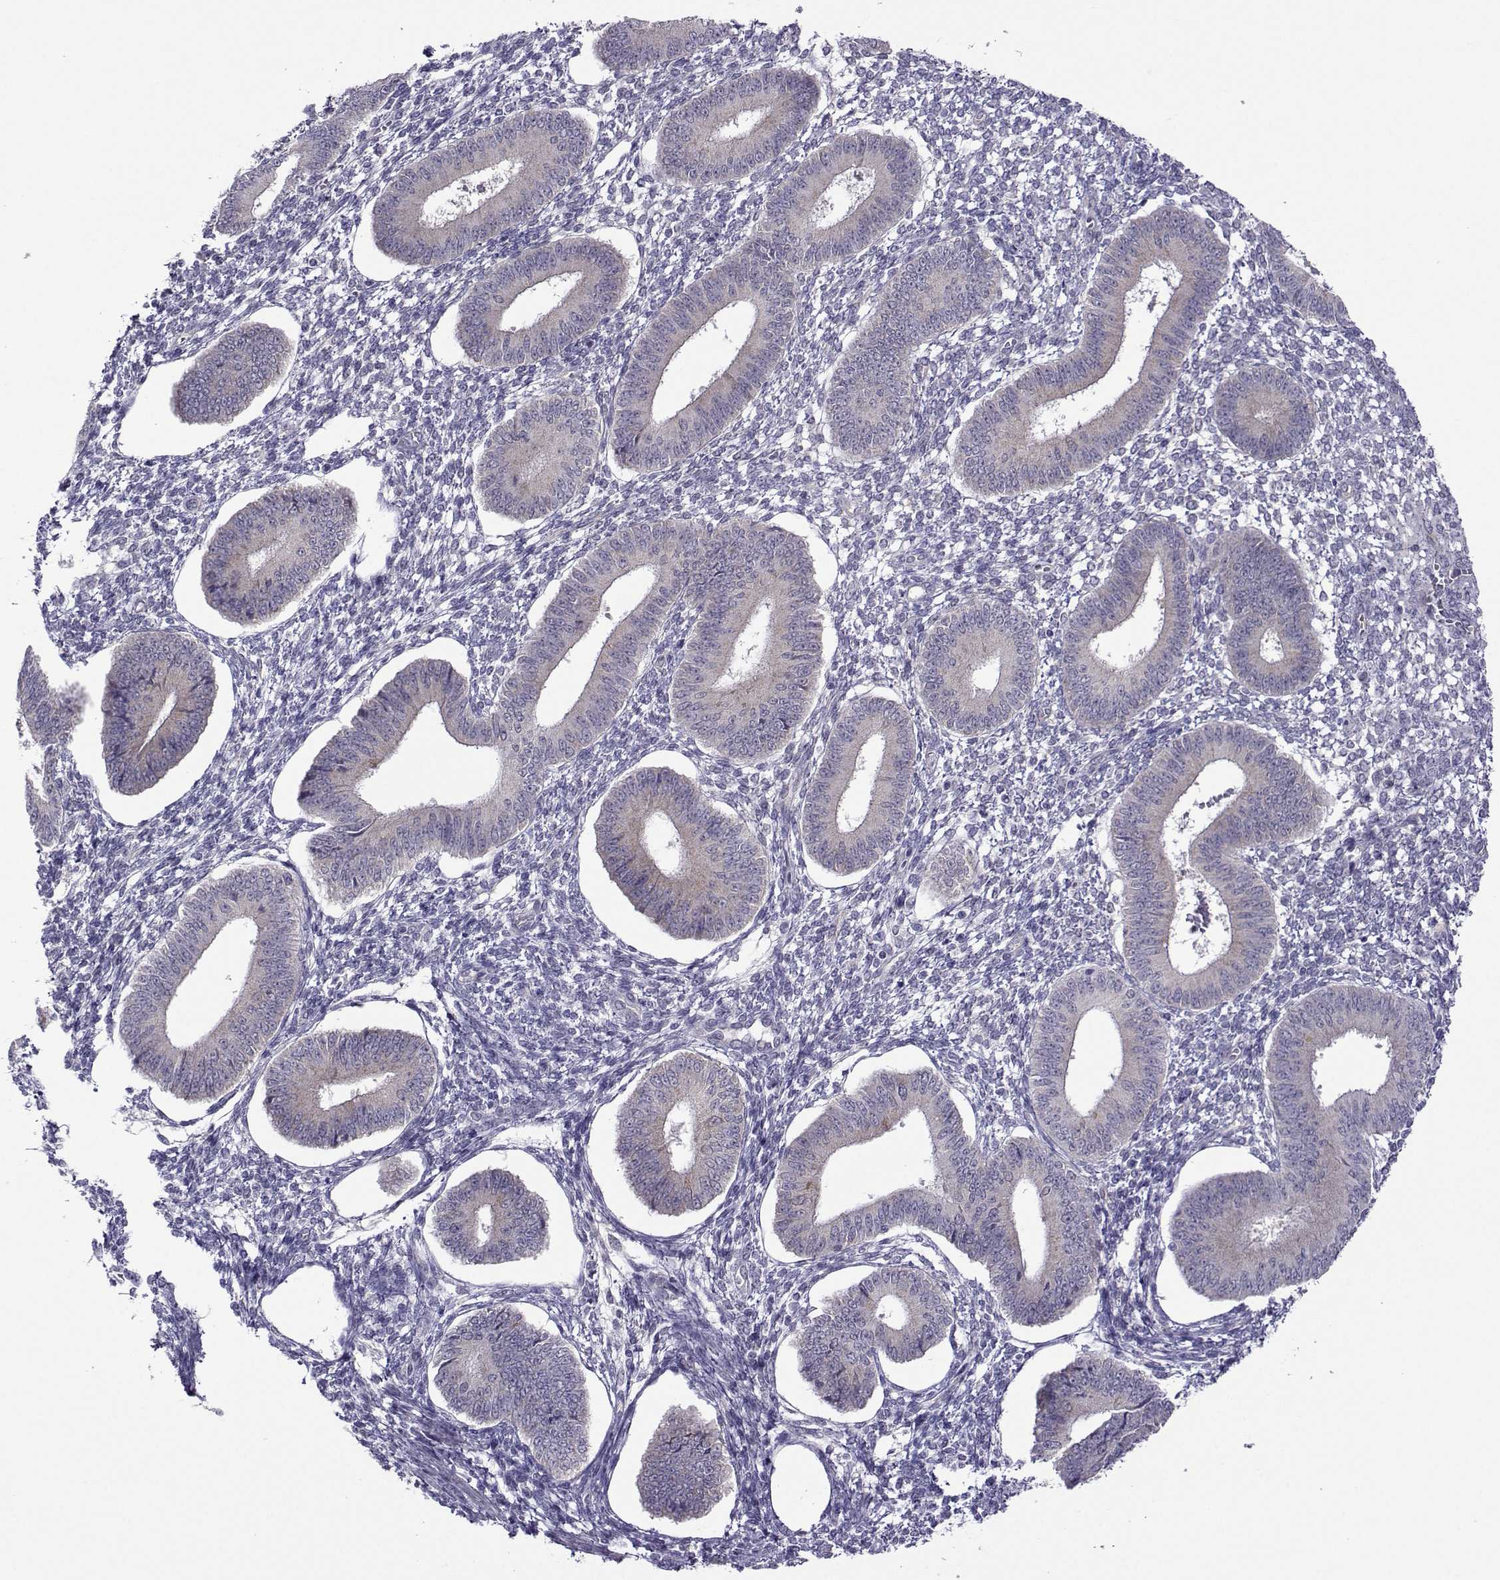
{"staining": {"intensity": "negative", "quantity": "none", "location": "none"}, "tissue": "endometrium", "cell_type": "Cells in endometrial stroma", "image_type": "normal", "snomed": [{"axis": "morphology", "description": "Normal tissue, NOS"}, {"axis": "topography", "description": "Endometrium"}], "caption": "Immunohistochemistry (IHC) histopathology image of unremarkable endometrium stained for a protein (brown), which shows no staining in cells in endometrial stroma.", "gene": "DDX20", "patient": {"sex": "female", "age": 42}}